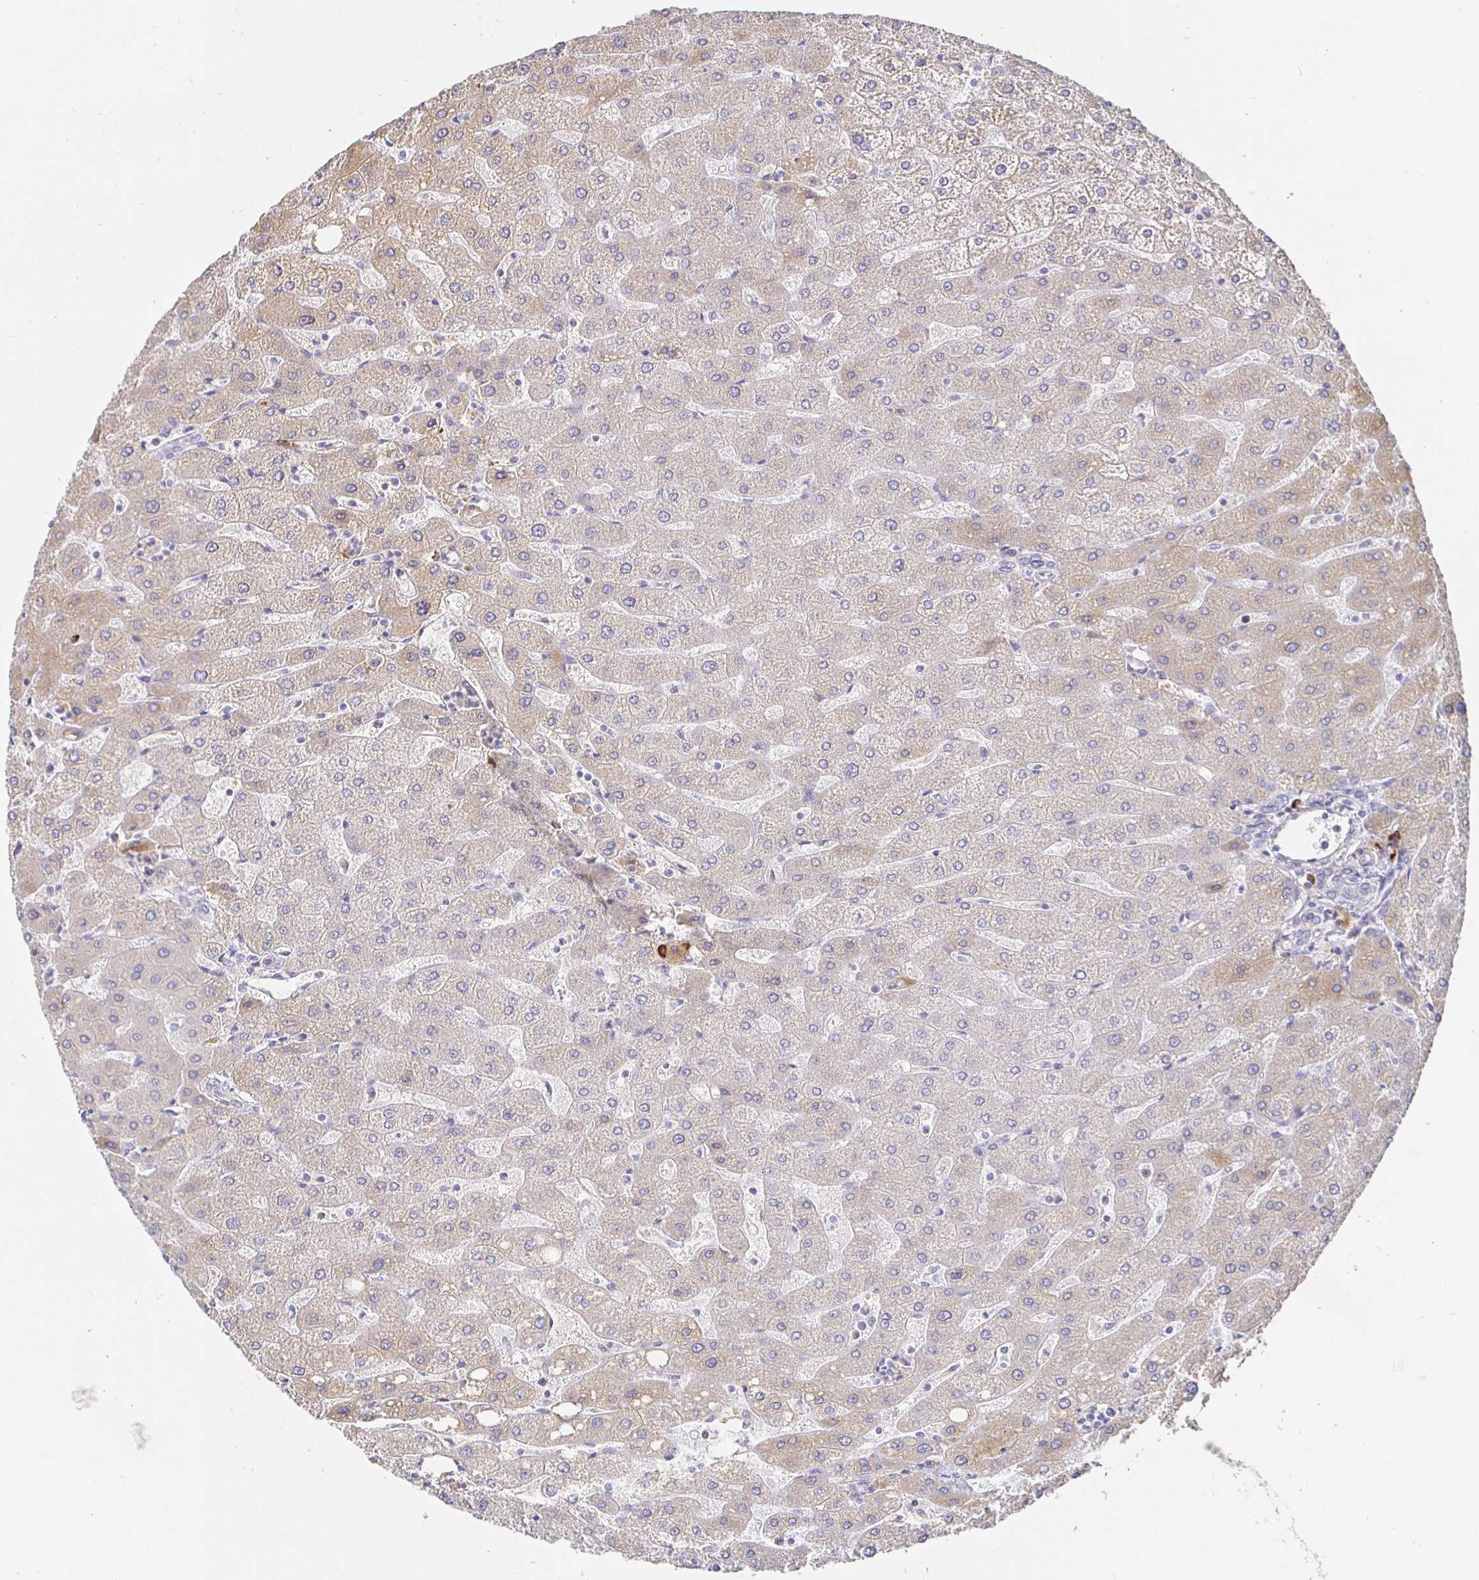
{"staining": {"intensity": "negative", "quantity": "none", "location": "none"}, "tissue": "liver", "cell_type": "Cholangiocytes", "image_type": "normal", "snomed": [{"axis": "morphology", "description": "Normal tissue, NOS"}, {"axis": "topography", "description": "Liver"}], "caption": "Normal liver was stained to show a protein in brown. There is no significant expression in cholangiocytes.", "gene": "CXCR3", "patient": {"sex": "male", "age": 67}}